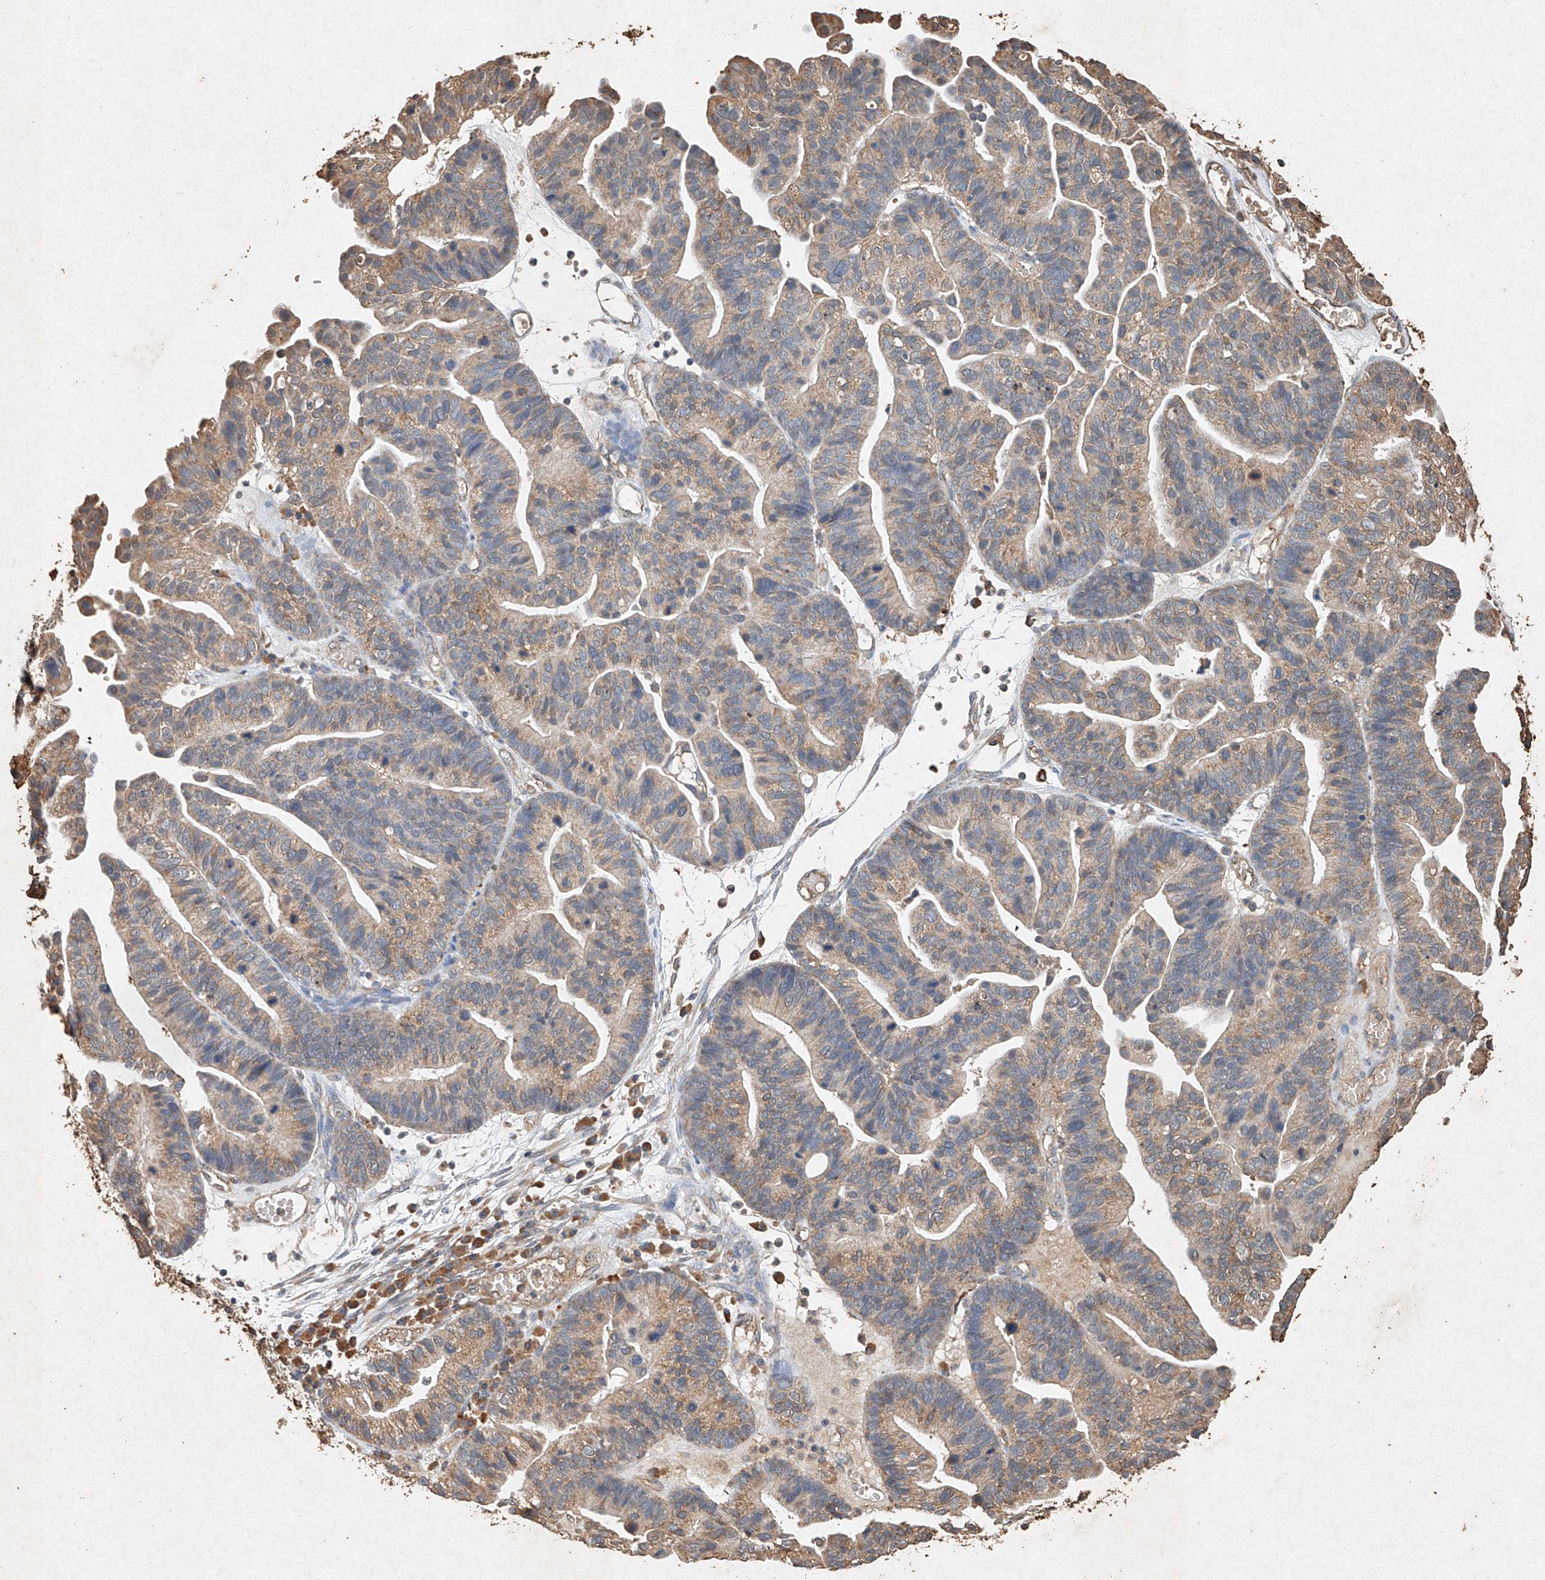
{"staining": {"intensity": "moderate", "quantity": ">75%", "location": "cytoplasmic/membranous"}, "tissue": "ovarian cancer", "cell_type": "Tumor cells", "image_type": "cancer", "snomed": [{"axis": "morphology", "description": "Cystadenocarcinoma, serous, NOS"}, {"axis": "topography", "description": "Ovary"}], "caption": "Moderate cytoplasmic/membranous positivity is seen in approximately >75% of tumor cells in ovarian serous cystadenocarcinoma. (DAB (3,3'-diaminobenzidine) IHC, brown staining for protein, blue staining for nuclei).", "gene": "STK3", "patient": {"sex": "female", "age": 56}}